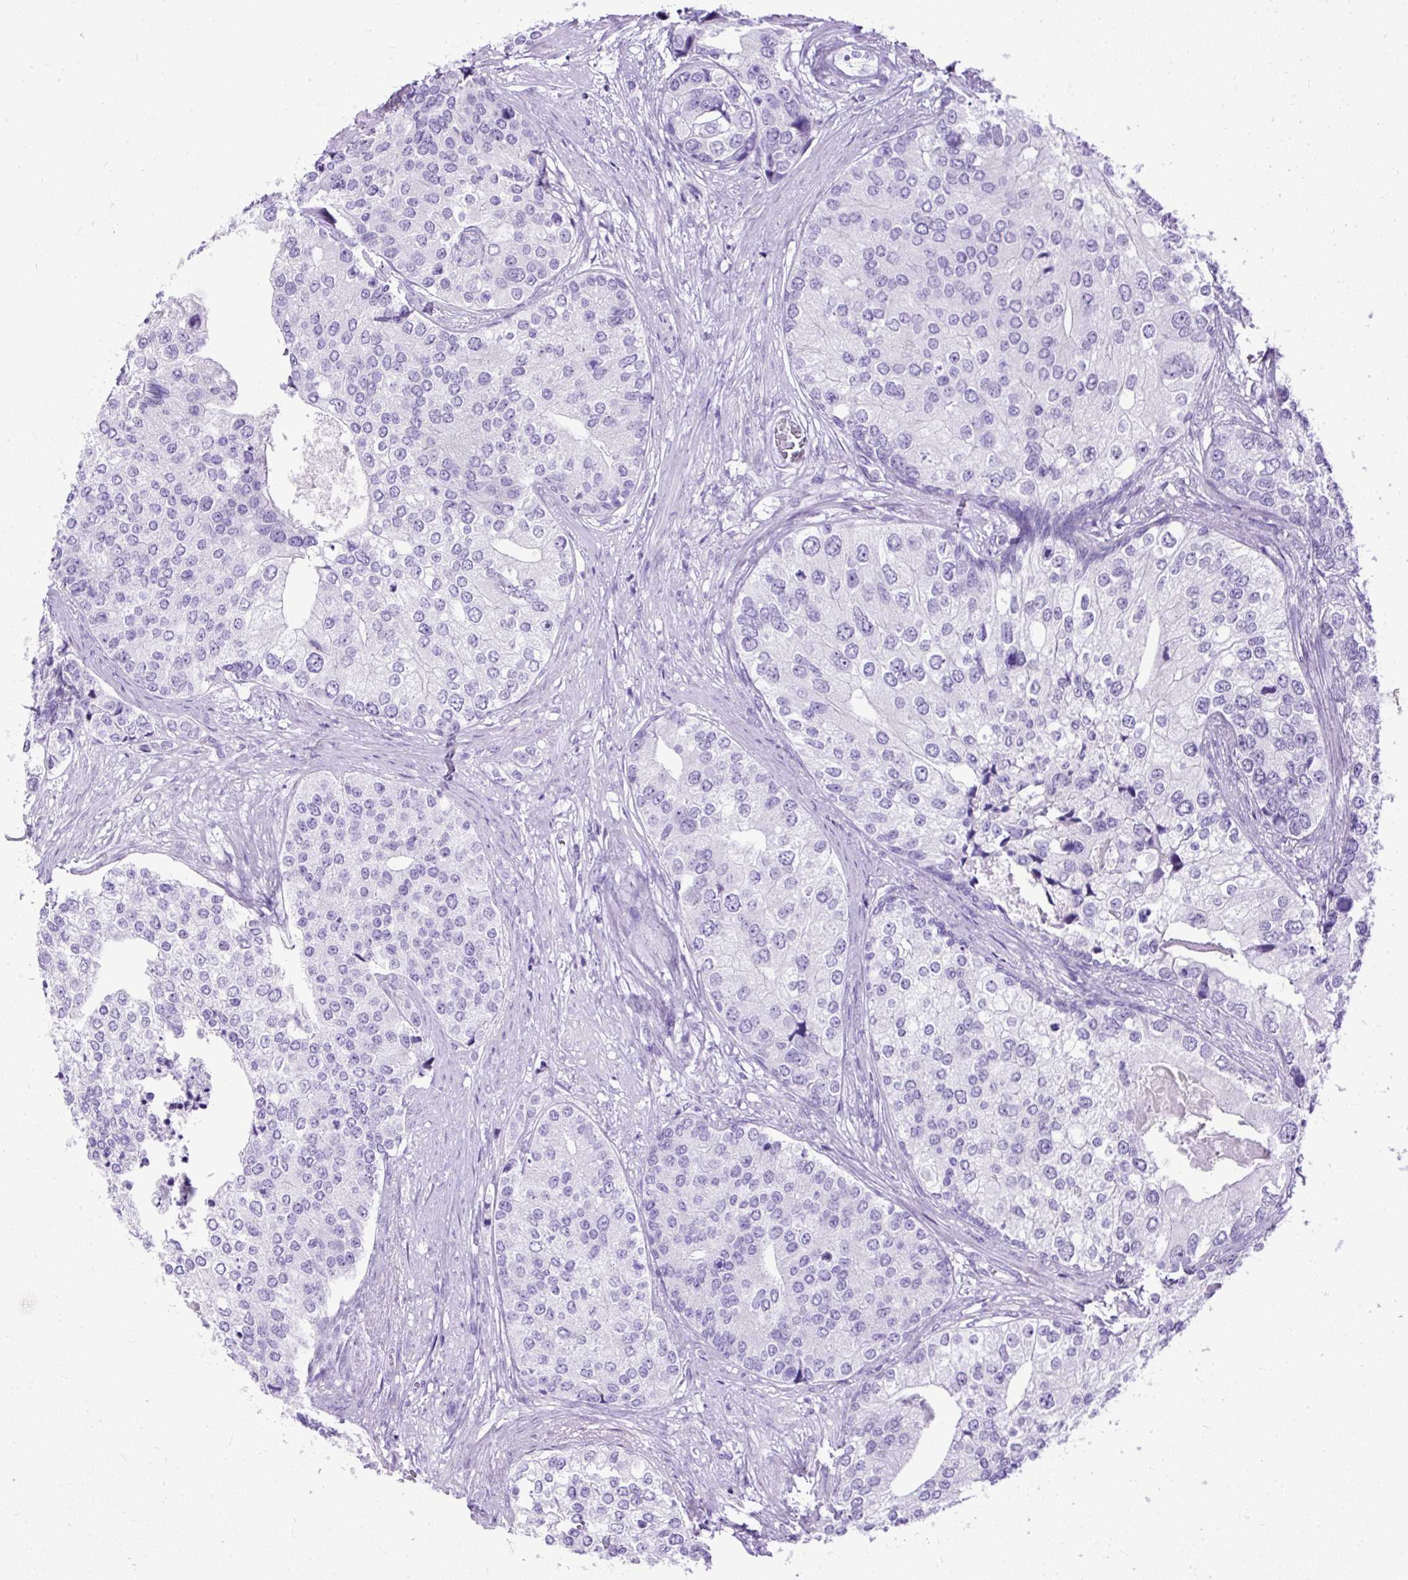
{"staining": {"intensity": "negative", "quantity": "none", "location": "none"}, "tissue": "prostate cancer", "cell_type": "Tumor cells", "image_type": "cancer", "snomed": [{"axis": "morphology", "description": "Adenocarcinoma, High grade"}, {"axis": "topography", "description": "Prostate"}], "caption": "This is a image of immunohistochemistry staining of adenocarcinoma (high-grade) (prostate), which shows no staining in tumor cells.", "gene": "HEY1", "patient": {"sex": "male", "age": 62}}